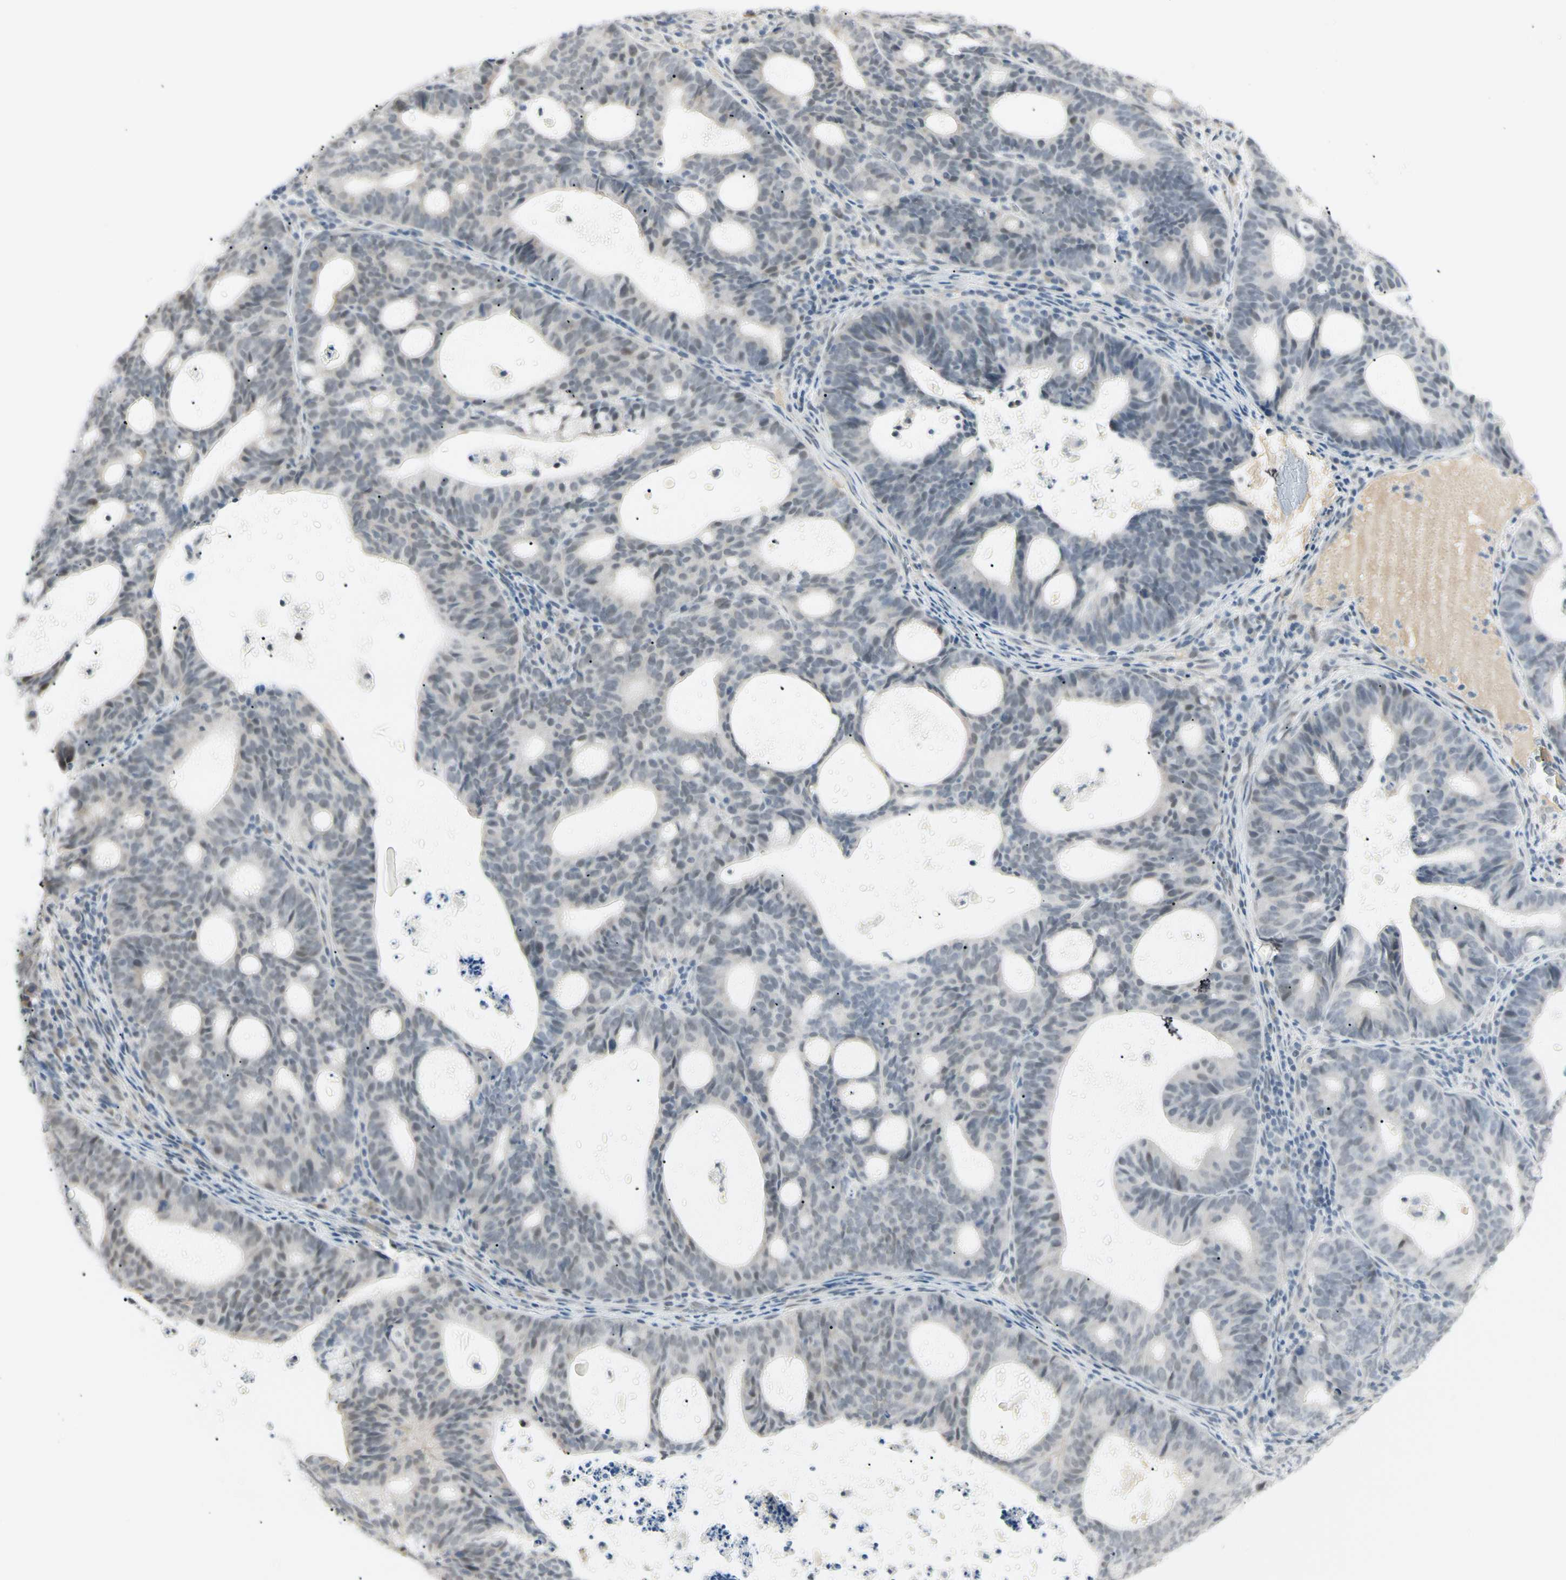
{"staining": {"intensity": "weak", "quantity": "25%-75%", "location": "nuclear"}, "tissue": "endometrial cancer", "cell_type": "Tumor cells", "image_type": "cancer", "snomed": [{"axis": "morphology", "description": "Adenocarcinoma, NOS"}, {"axis": "topography", "description": "Uterus"}], "caption": "The image reveals immunohistochemical staining of adenocarcinoma (endometrial). There is weak nuclear staining is identified in approximately 25%-75% of tumor cells.", "gene": "ASPN", "patient": {"sex": "female", "age": 83}}